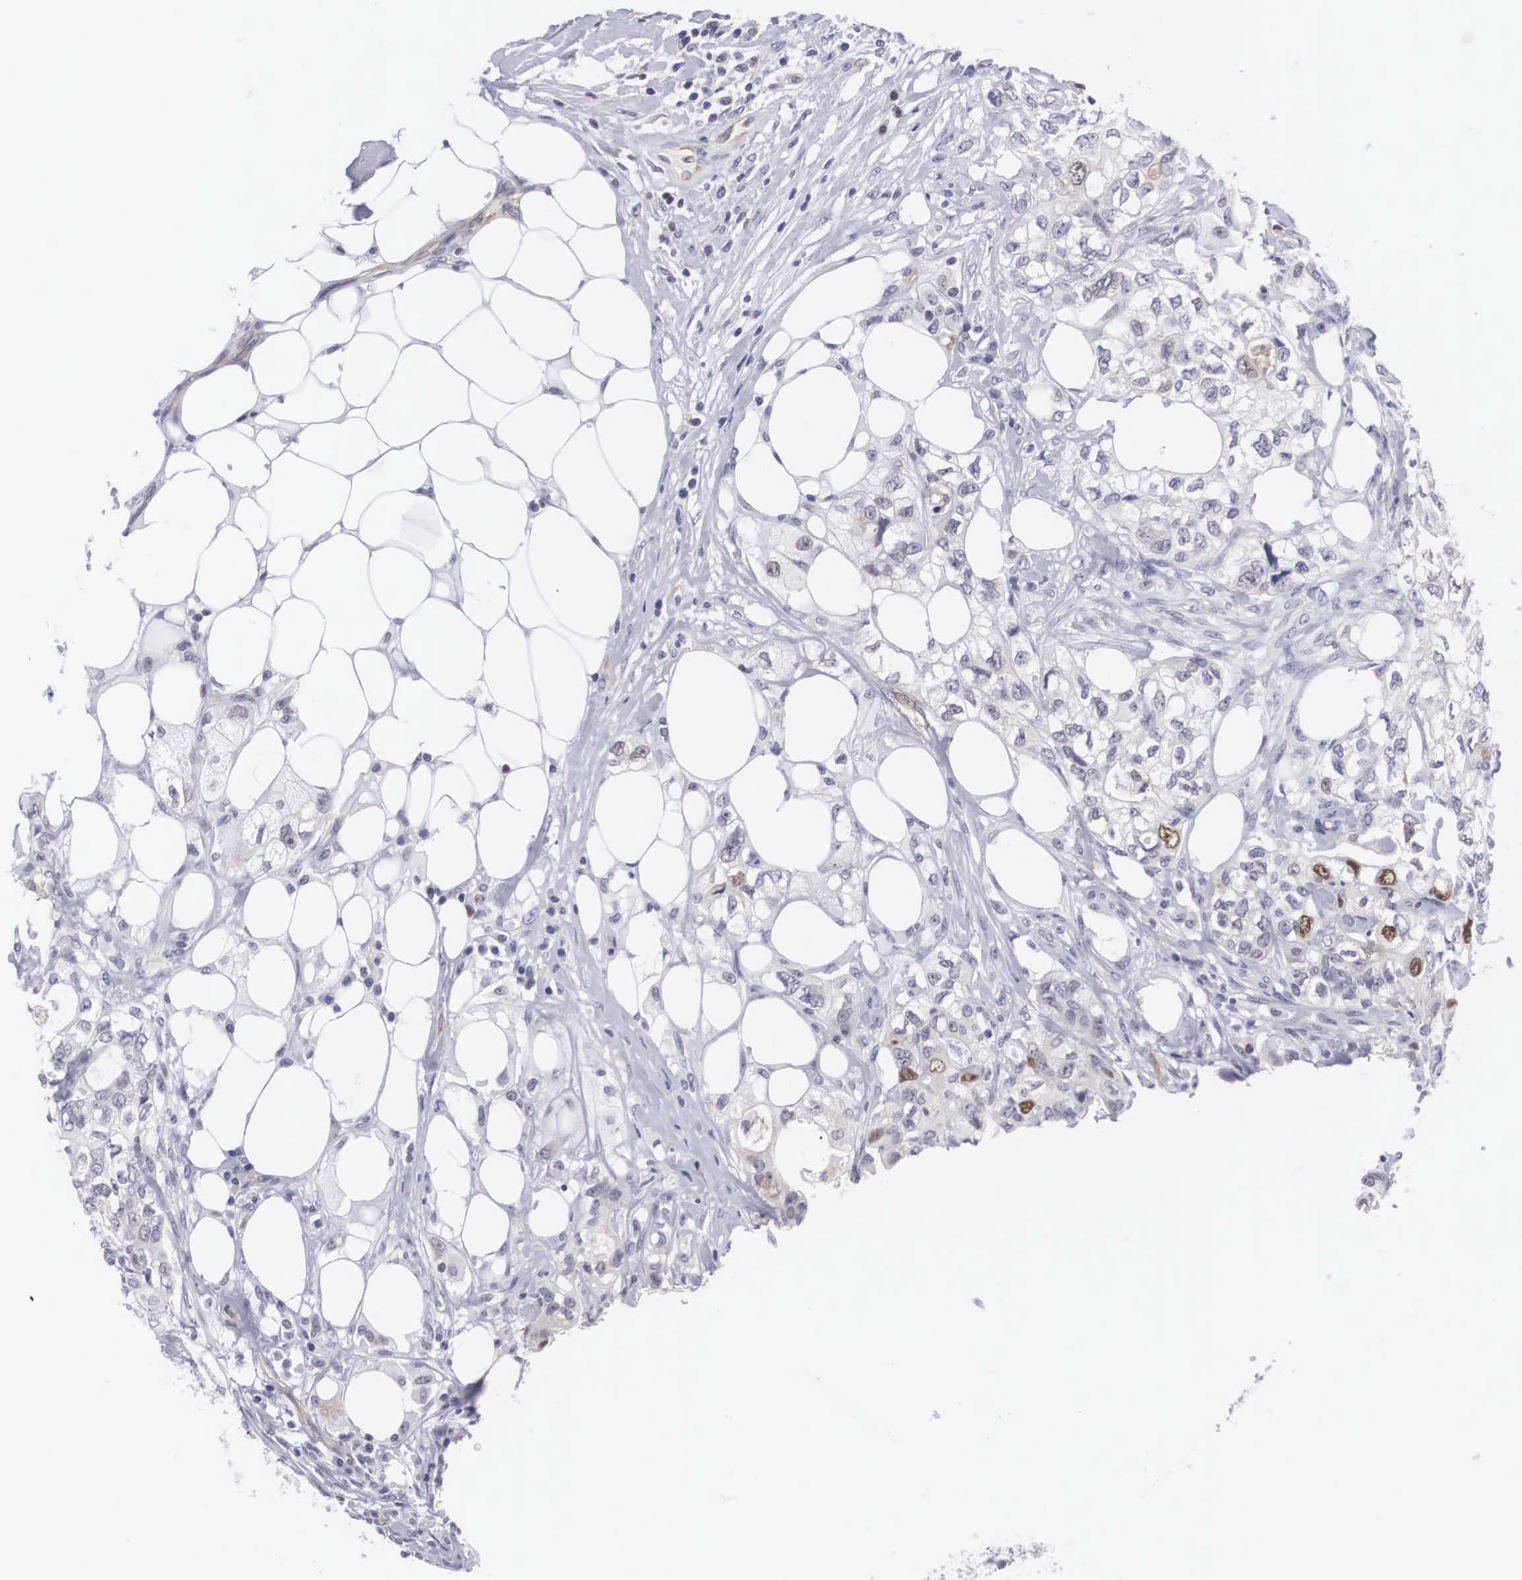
{"staining": {"intensity": "negative", "quantity": "none", "location": "none"}, "tissue": "colorectal cancer", "cell_type": "Tumor cells", "image_type": "cancer", "snomed": [{"axis": "morphology", "description": "Adenocarcinoma, NOS"}, {"axis": "topography", "description": "Rectum"}], "caption": "This is an IHC photomicrograph of adenocarcinoma (colorectal). There is no expression in tumor cells.", "gene": "MAST4", "patient": {"sex": "female", "age": 57}}